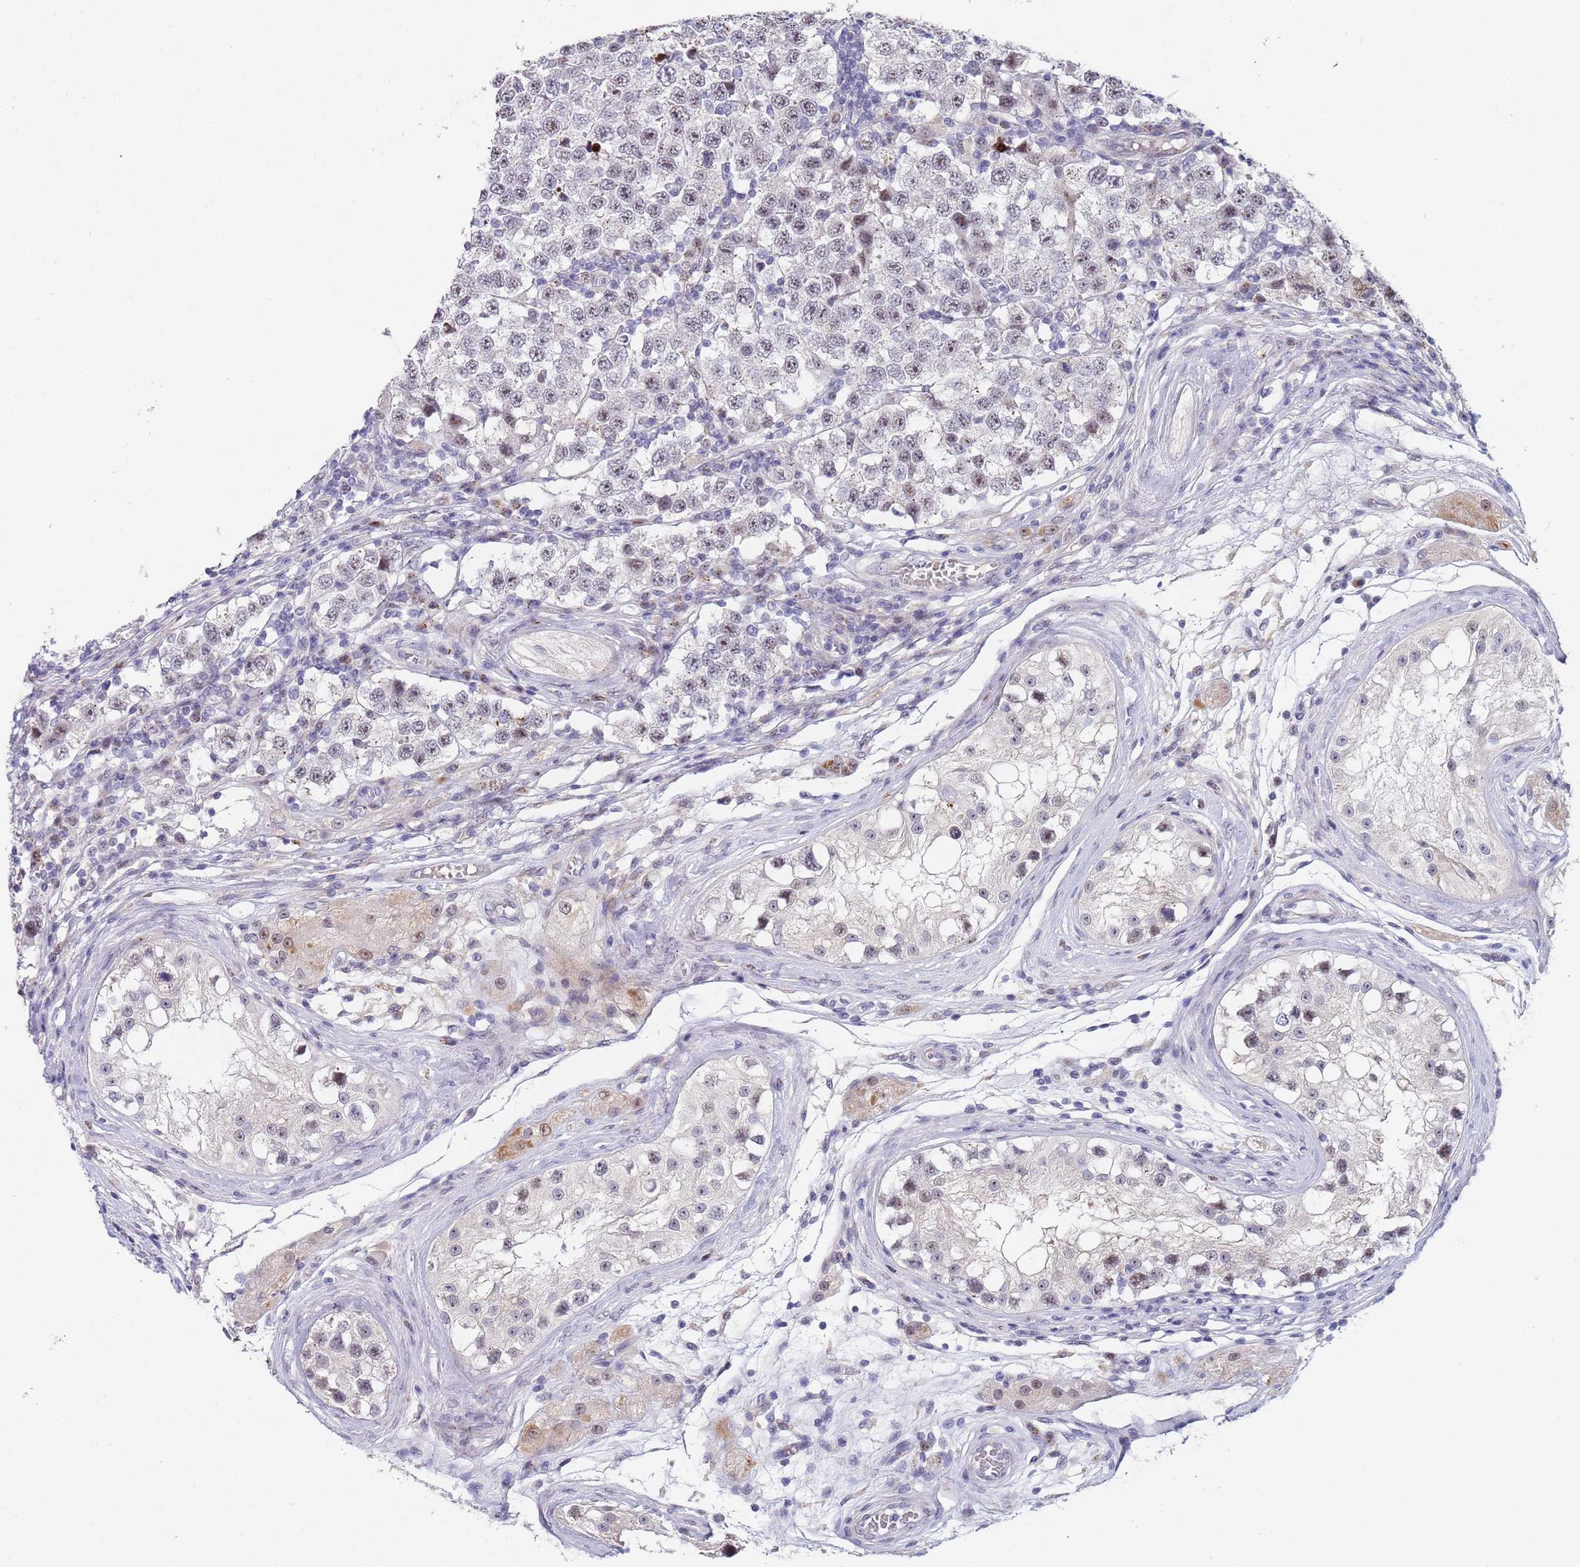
{"staining": {"intensity": "moderate", "quantity": "25%-75%", "location": "nuclear"}, "tissue": "testis cancer", "cell_type": "Tumor cells", "image_type": "cancer", "snomed": [{"axis": "morphology", "description": "Seminoma, NOS"}, {"axis": "topography", "description": "Testis"}], "caption": "DAB (3,3'-diaminobenzidine) immunohistochemical staining of testis cancer demonstrates moderate nuclear protein expression in about 25%-75% of tumor cells.", "gene": "PLCL2", "patient": {"sex": "male", "age": 34}}